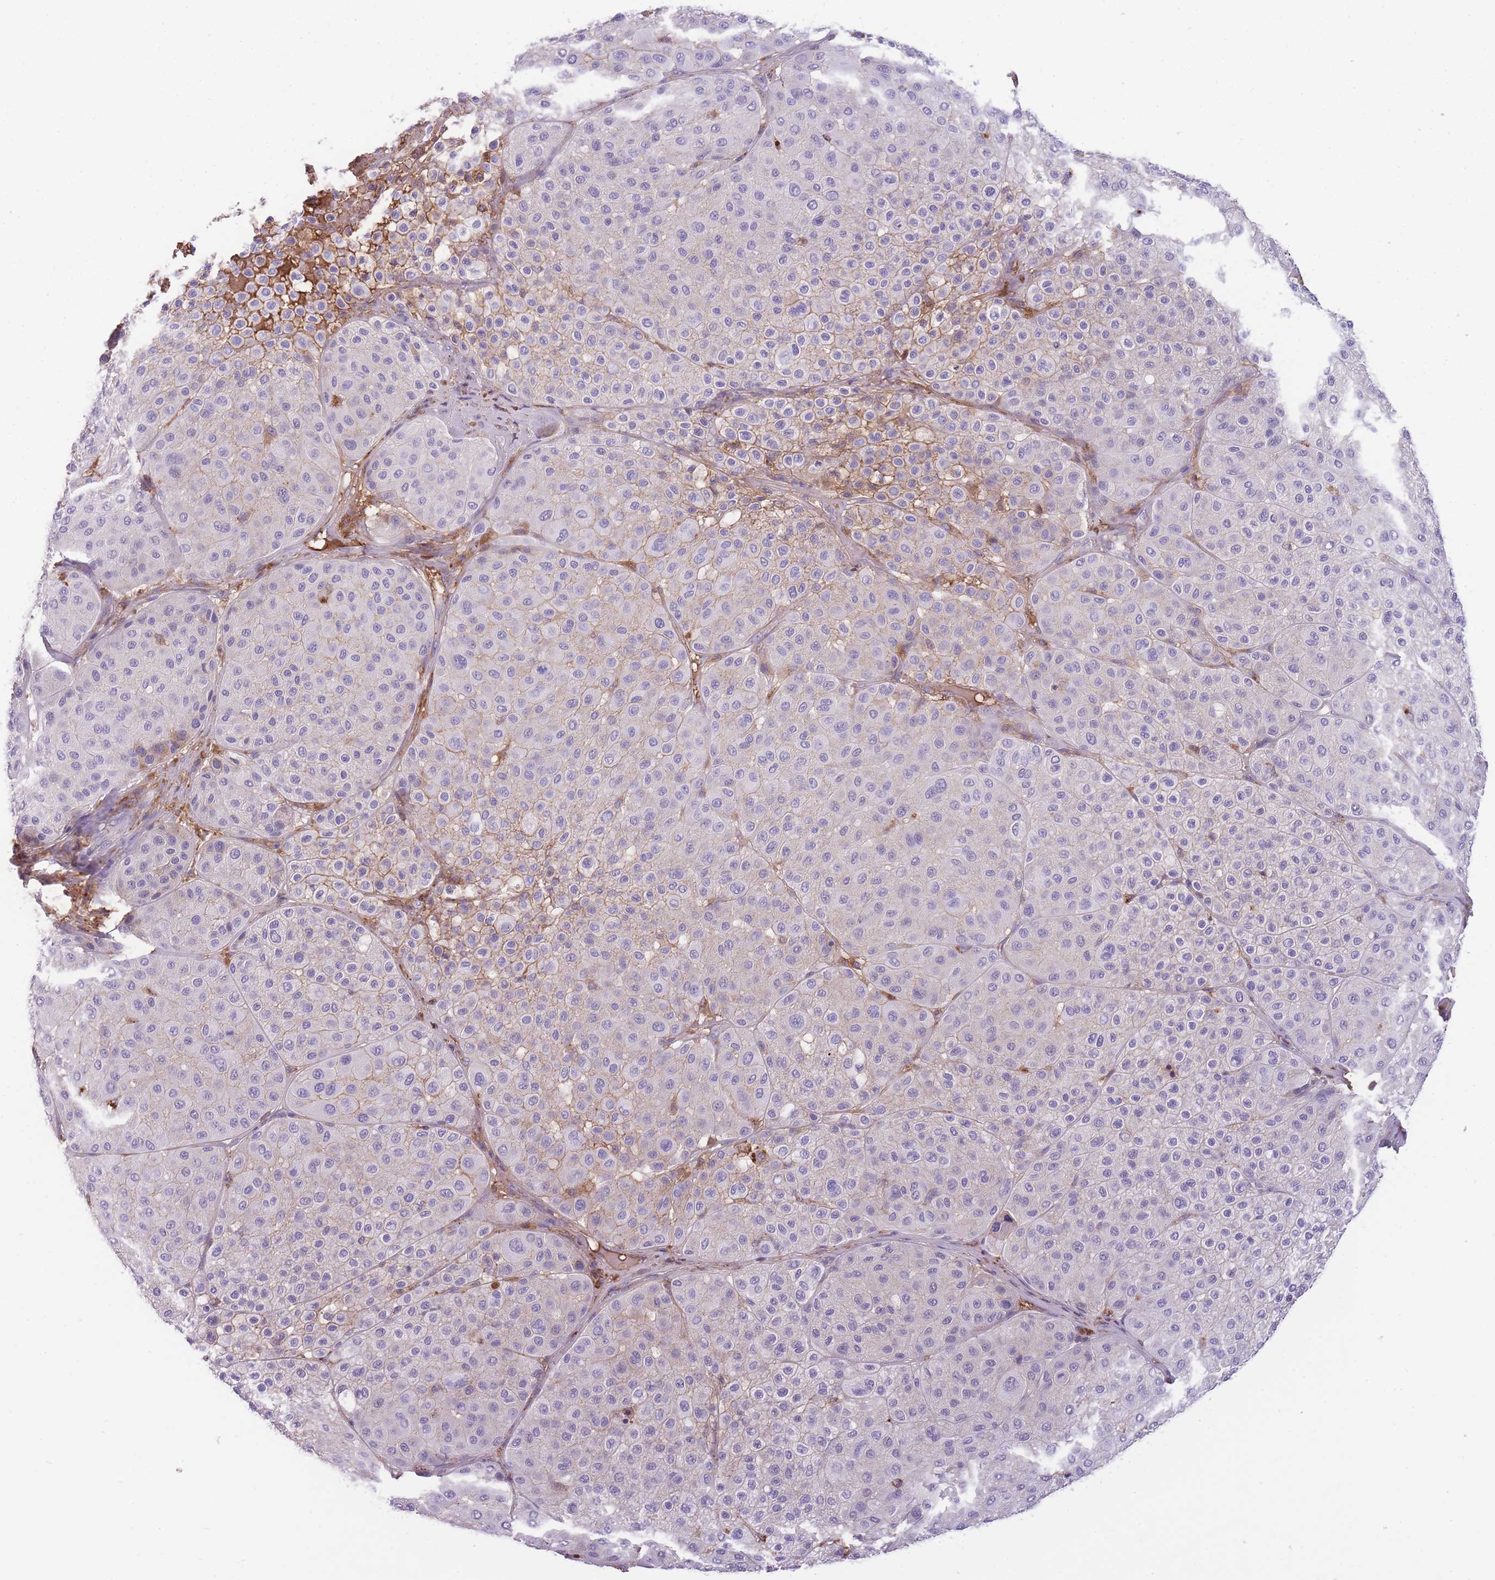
{"staining": {"intensity": "negative", "quantity": "none", "location": "none"}, "tissue": "melanoma", "cell_type": "Tumor cells", "image_type": "cancer", "snomed": [{"axis": "morphology", "description": "Malignant melanoma, Metastatic site"}, {"axis": "topography", "description": "Smooth muscle"}], "caption": "High magnification brightfield microscopy of melanoma stained with DAB (3,3'-diaminobenzidine) (brown) and counterstained with hematoxylin (blue): tumor cells show no significant expression.", "gene": "GNAT1", "patient": {"sex": "male", "age": 41}}